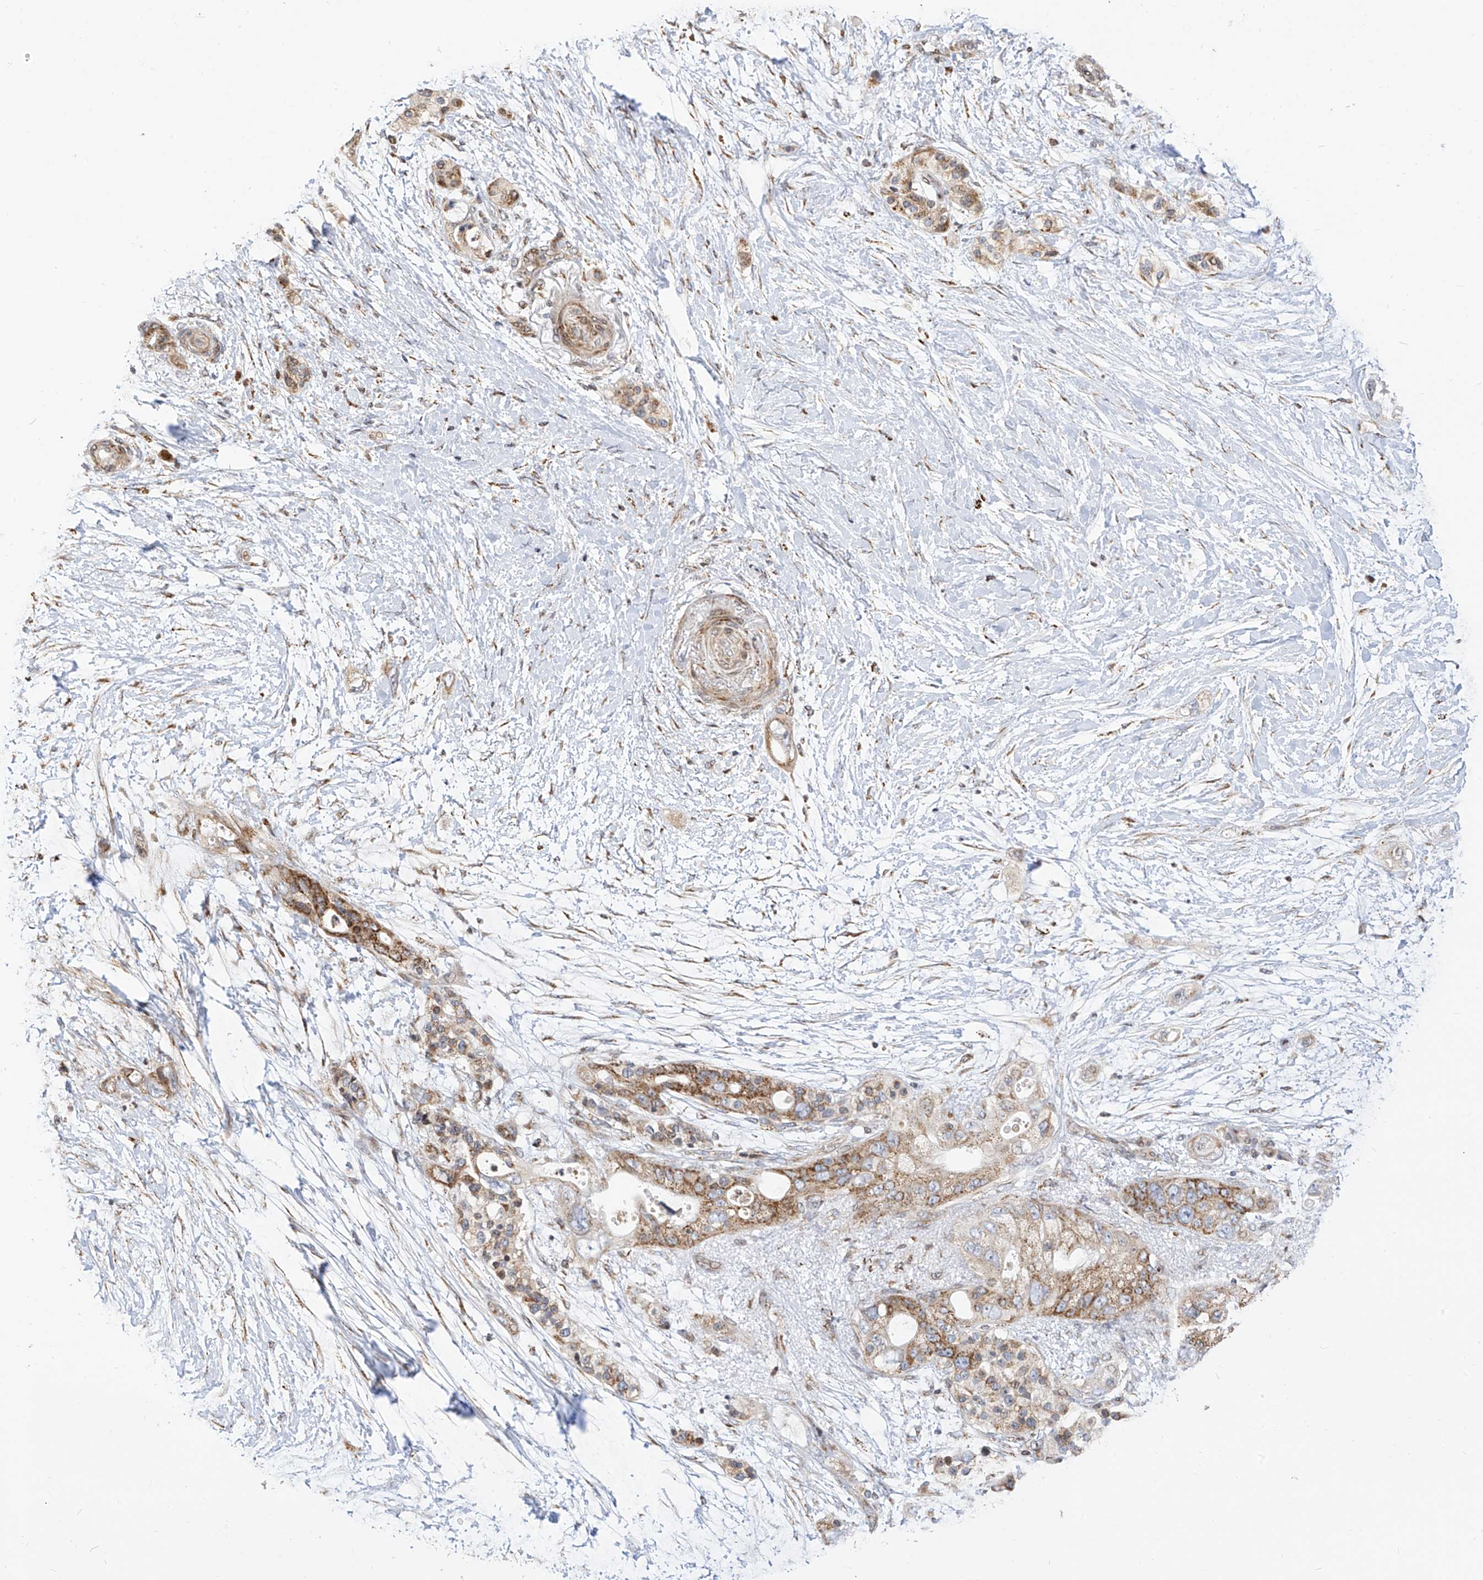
{"staining": {"intensity": "moderate", "quantity": ">75%", "location": "cytoplasmic/membranous"}, "tissue": "pancreatic cancer", "cell_type": "Tumor cells", "image_type": "cancer", "snomed": [{"axis": "morphology", "description": "Adenocarcinoma, NOS"}, {"axis": "topography", "description": "Pancreas"}], "caption": "High-power microscopy captured an IHC image of pancreatic cancer (adenocarcinoma), revealing moderate cytoplasmic/membranous positivity in about >75% of tumor cells. The staining was performed using DAB, with brown indicating positive protein expression. Nuclei are stained blue with hematoxylin.", "gene": "TTLL8", "patient": {"sex": "male", "age": 53}}